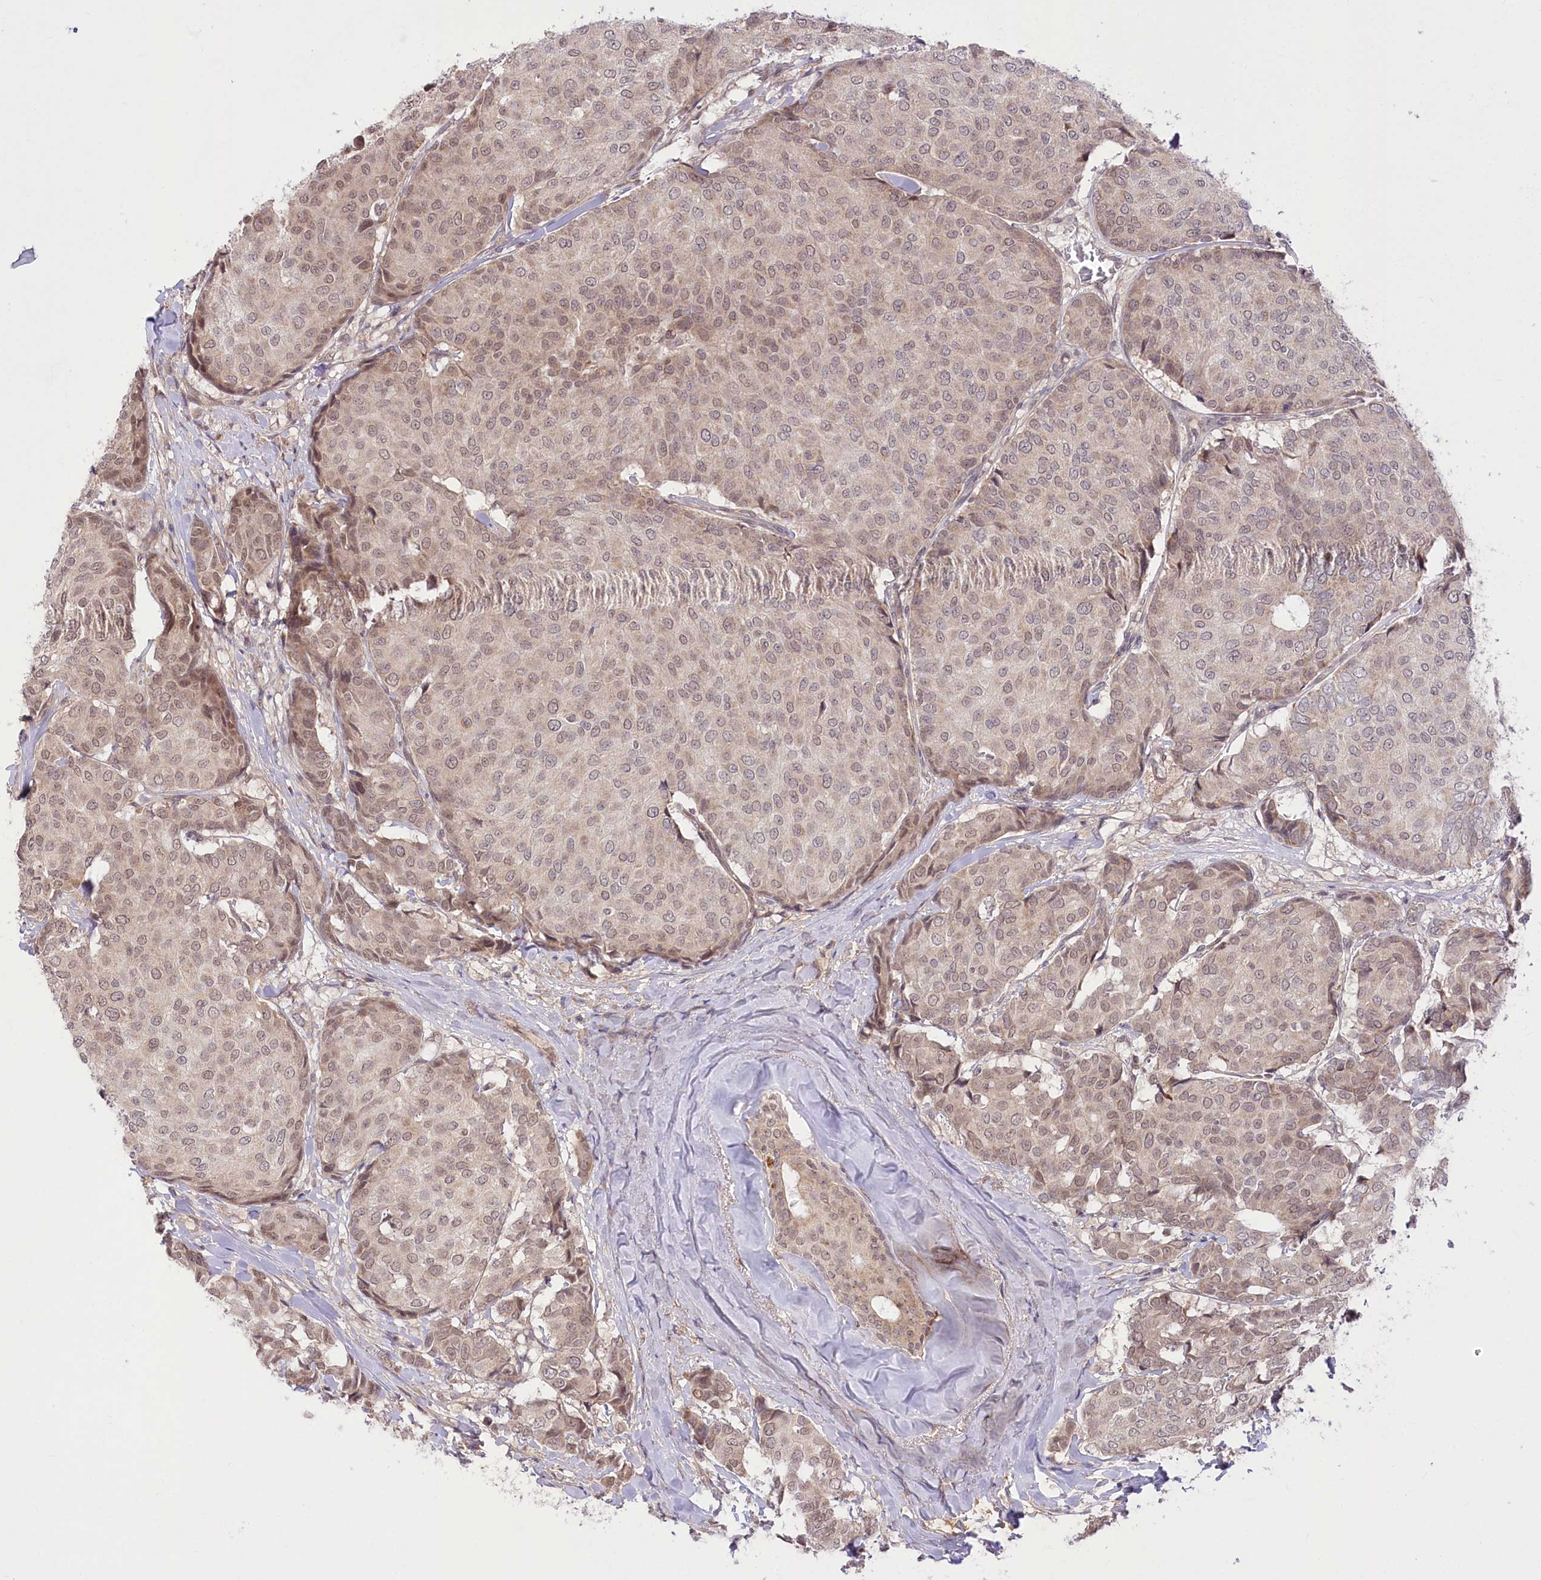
{"staining": {"intensity": "weak", "quantity": "25%-75%", "location": "cytoplasmic/membranous,nuclear"}, "tissue": "breast cancer", "cell_type": "Tumor cells", "image_type": "cancer", "snomed": [{"axis": "morphology", "description": "Duct carcinoma"}, {"axis": "topography", "description": "Breast"}], "caption": "This micrograph shows breast cancer (intraductal carcinoma) stained with immunohistochemistry to label a protein in brown. The cytoplasmic/membranous and nuclear of tumor cells show weak positivity for the protein. Nuclei are counter-stained blue.", "gene": "ZMAT2", "patient": {"sex": "female", "age": 75}}